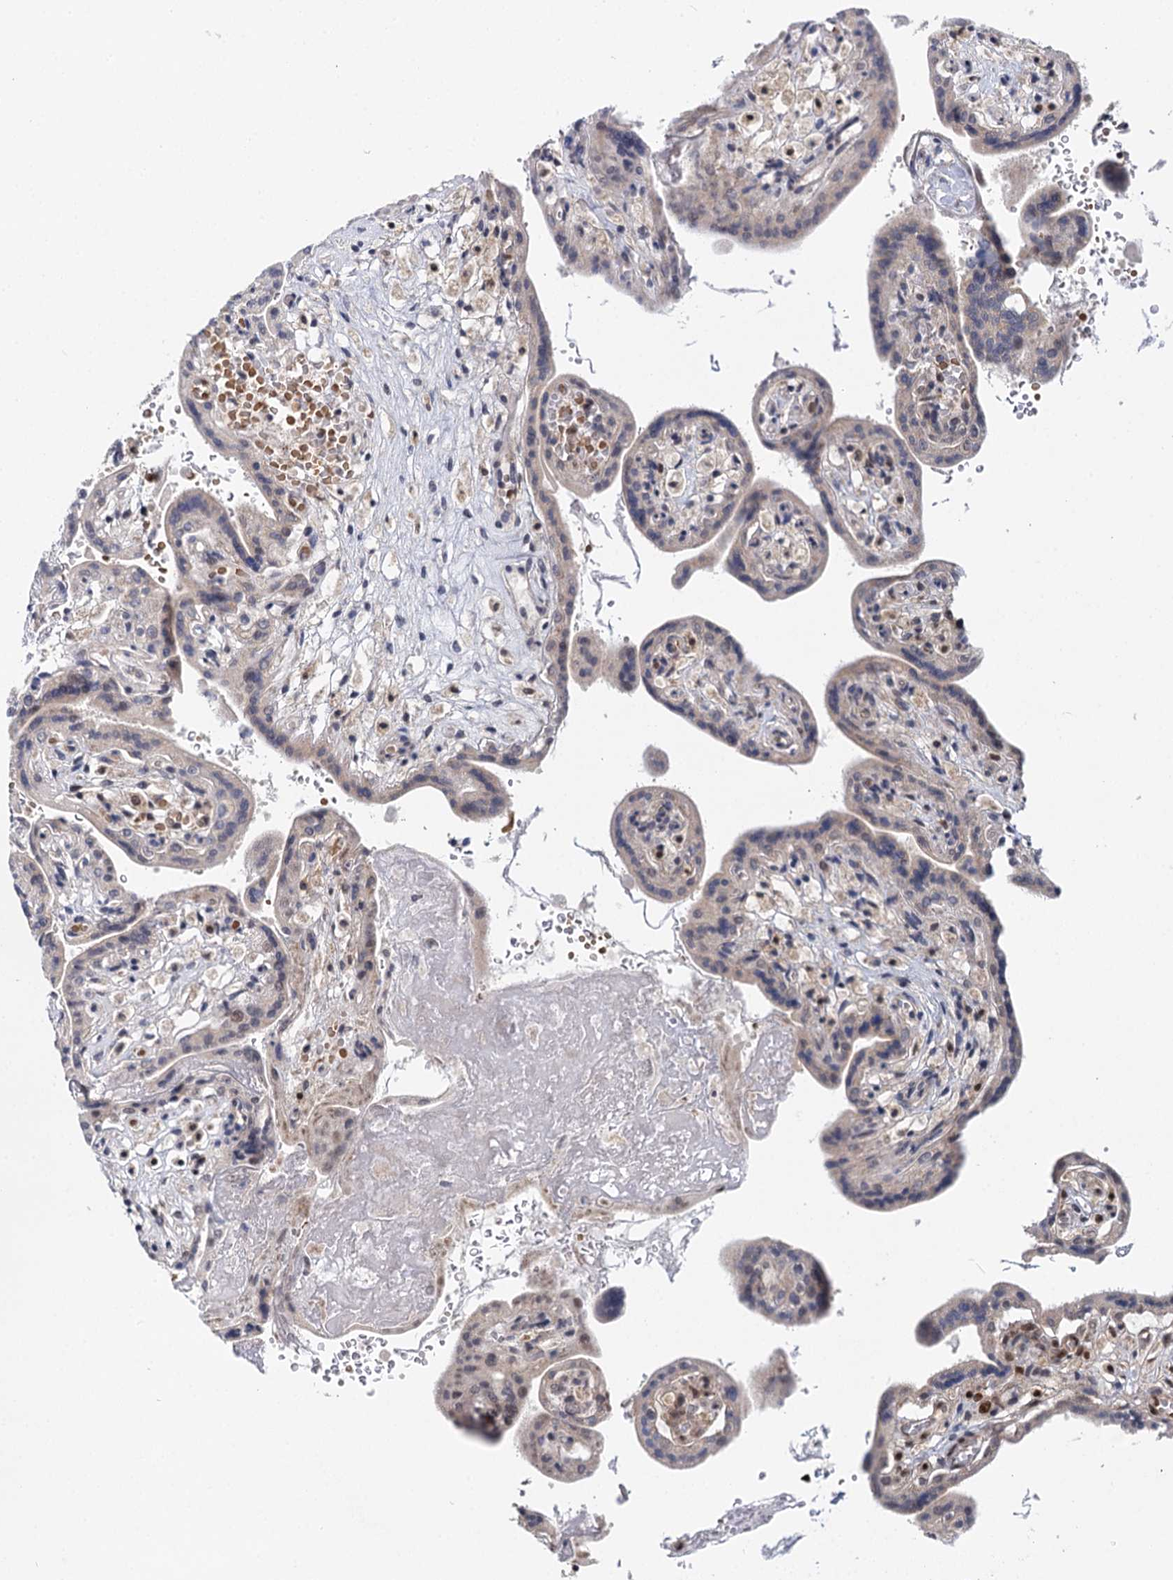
{"staining": {"intensity": "moderate", "quantity": "25%-75%", "location": "nuclear"}, "tissue": "placenta", "cell_type": "Trophoblastic cells", "image_type": "normal", "snomed": [{"axis": "morphology", "description": "Normal tissue, NOS"}, {"axis": "topography", "description": "Placenta"}], "caption": "A brown stain highlights moderate nuclear positivity of a protein in trophoblastic cells of unremarkable placenta. Using DAB (brown) and hematoxylin (blue) stains, captured at high magnification using brightfield microscopy.", "gene": "BUD13", "patient": {"sex": "female", "age": 37}}